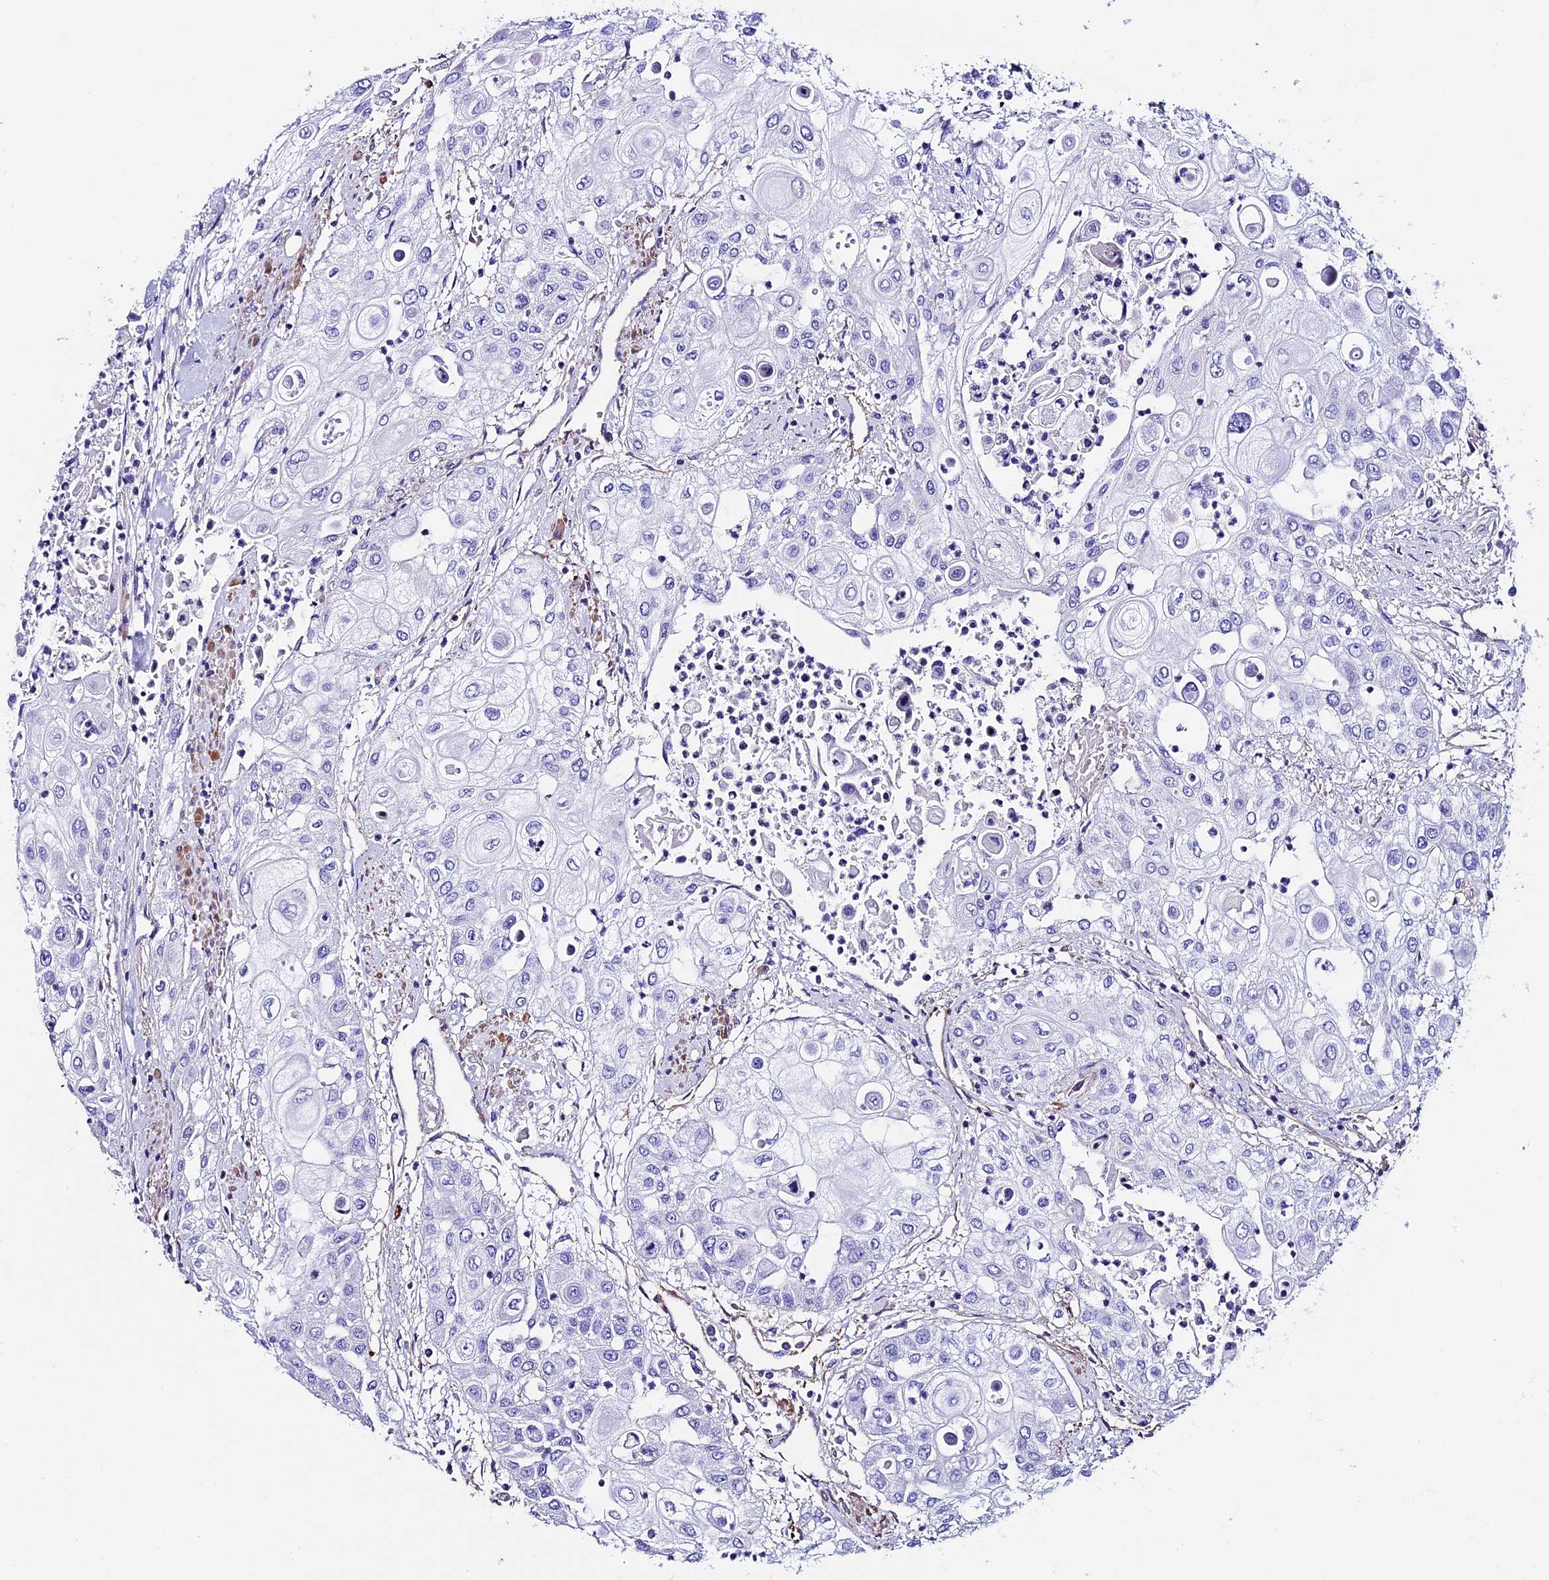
{"staining": {"intensity": "negative", "quantity": "none", "location": "none"}, "tissue": "urothelial cancer", "cell_type": "Tumor cells", "image_type": "cancer", "snomed": [{"axis": "morphology", "description": "Urothelial carcinoma, High grade"}, {"axis": "topography", "description": "Urinary bladder"}], "caption": "High magnification brightfield microscopy of high-grade urothelial carcinoma stained with DAB (brown) and counterstained with hematoxylin (blue): tumor cells show no significant expression.", "gene": "EVA1B", "patient": {"sex": "female", "age": 79}}